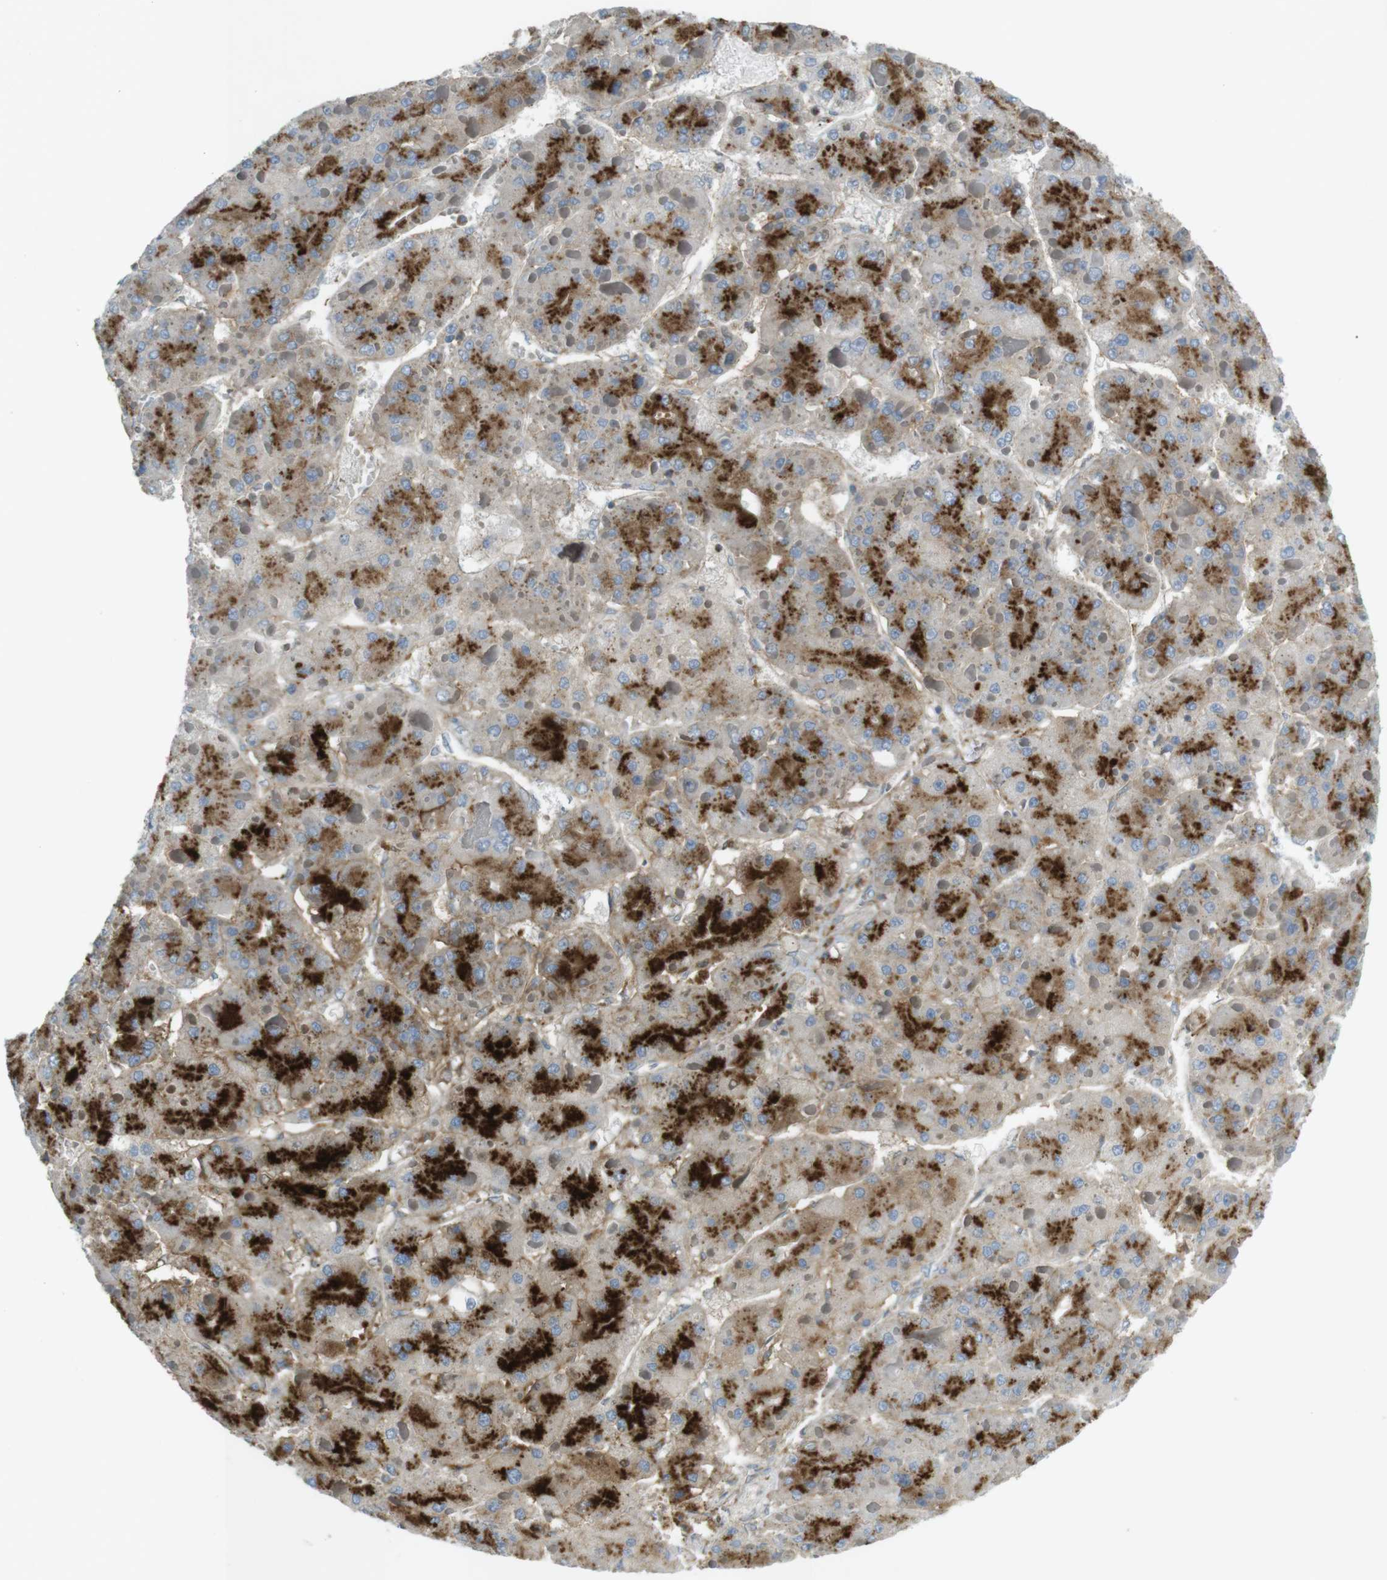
{"staining": {"intensity": "strong", "quantity": "25%-75%", "location": "cytoplasmic/membranous"}, "tissue": "liver cancer", "cell_type": "Tumor cells", "image_type": "cancer", "snomed": [{"axis": "morphology", "description": "Carcinoma, Hepatocellular, NOS"}, {"axis": "topography", "description": "Liver"}], "caption": "There is high levels of strong cytoplasmic/membranous expression in tumor cells of hepatocellular carcinoma (liver), as demonstrated by immunohistochemical staining (brown color).", "gene": "LAMP1", "patient": {"sex": "female", "age": 73}}